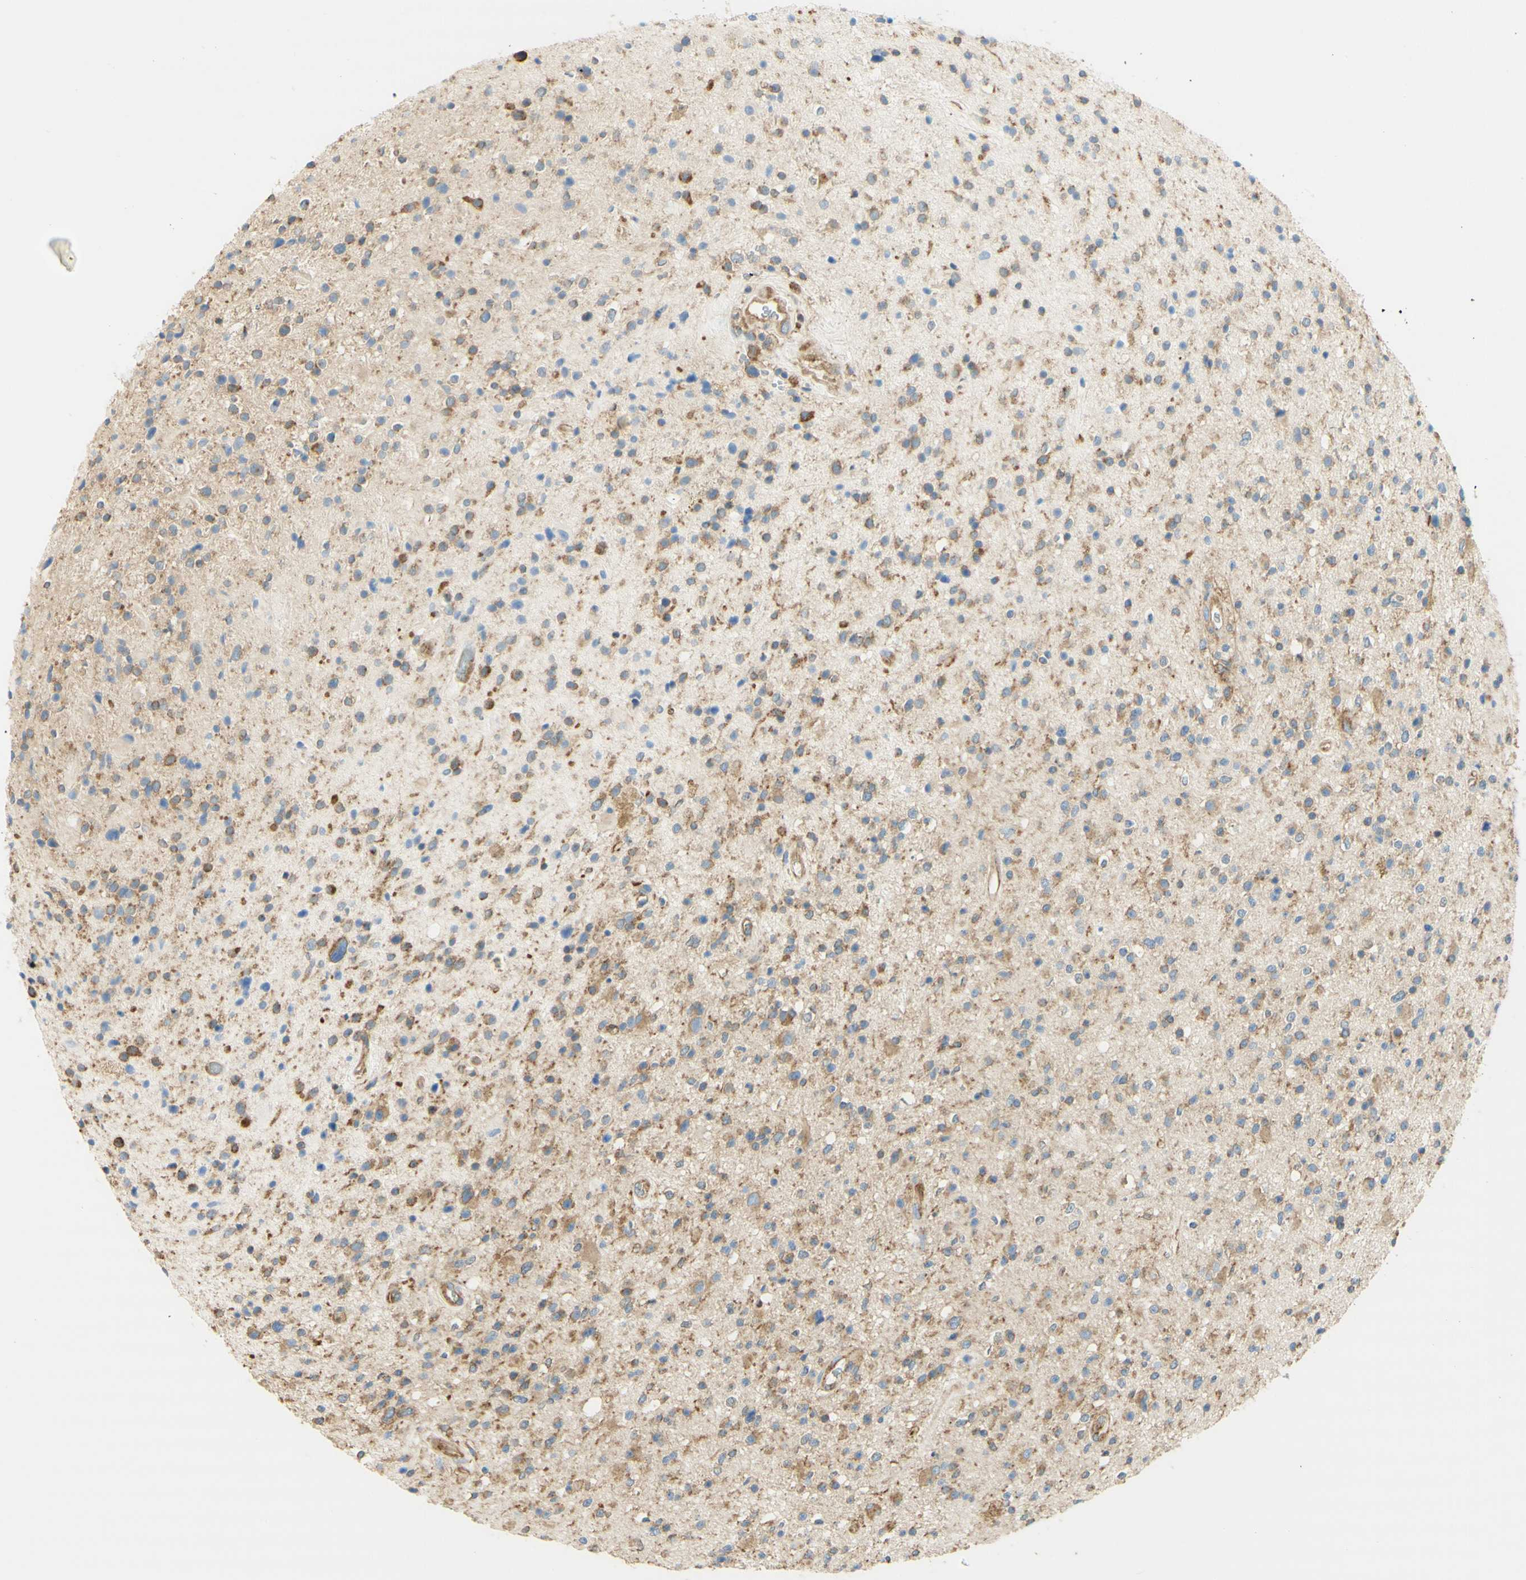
{"staining": {"intensity": "weak", "quantity": "<25%", "location": "cytoplasmic/membranous"}, "tissue": "glioma", "cell_type": "Tumor cells", "image_type": "cancer", "snomed": [{"axis": "morphology", "description": "Glioma, malignant, High grade"}, {"axis": "topography", "description": "Brain"}], "caption": "Immunohistochemical staining of glioma displays no significant staining in tumor cells.", "gene": "CLTC", "patient": {"sex": "male", "age": 33}}